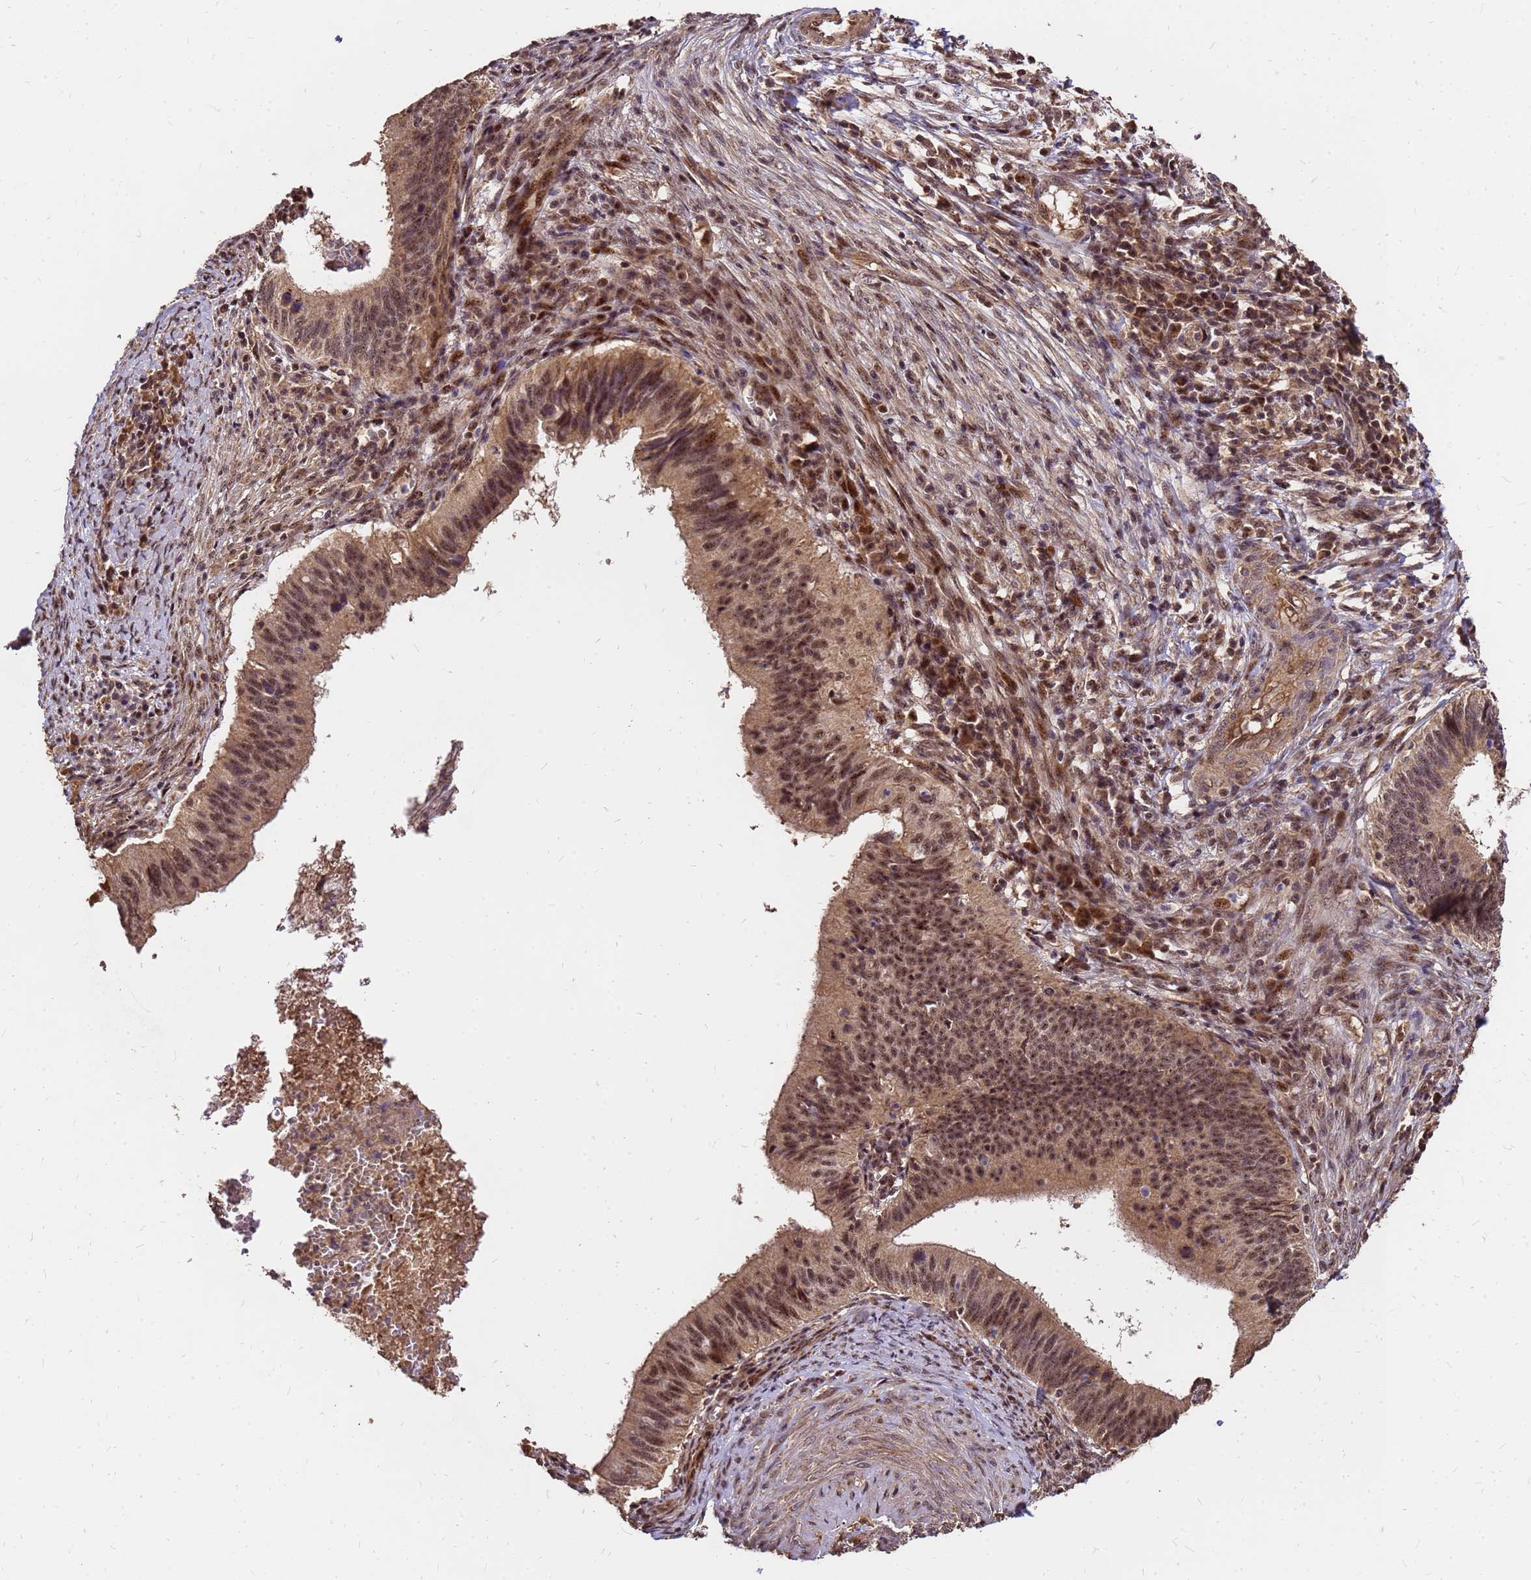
{"staining": {"intensity": "moderate", "quantity": ">75%", "location": "nuclear"}, "tissue": "cervical cancer", "cell_type": "Tumor cells", "image_type": "cancer", "snomed": [{"axis": "morphology", "description": "Adenocarcinoma, NOS"}, {"axis": "topography", "description": "Cervix"}], "caption": "The photomicrograph displays a brown stain indicating the presence of a protein in the nuclear of tumor cells in cervical cancer.", "gene": "GPATCH8", "patient": {"sex": "female", "age": 42}}